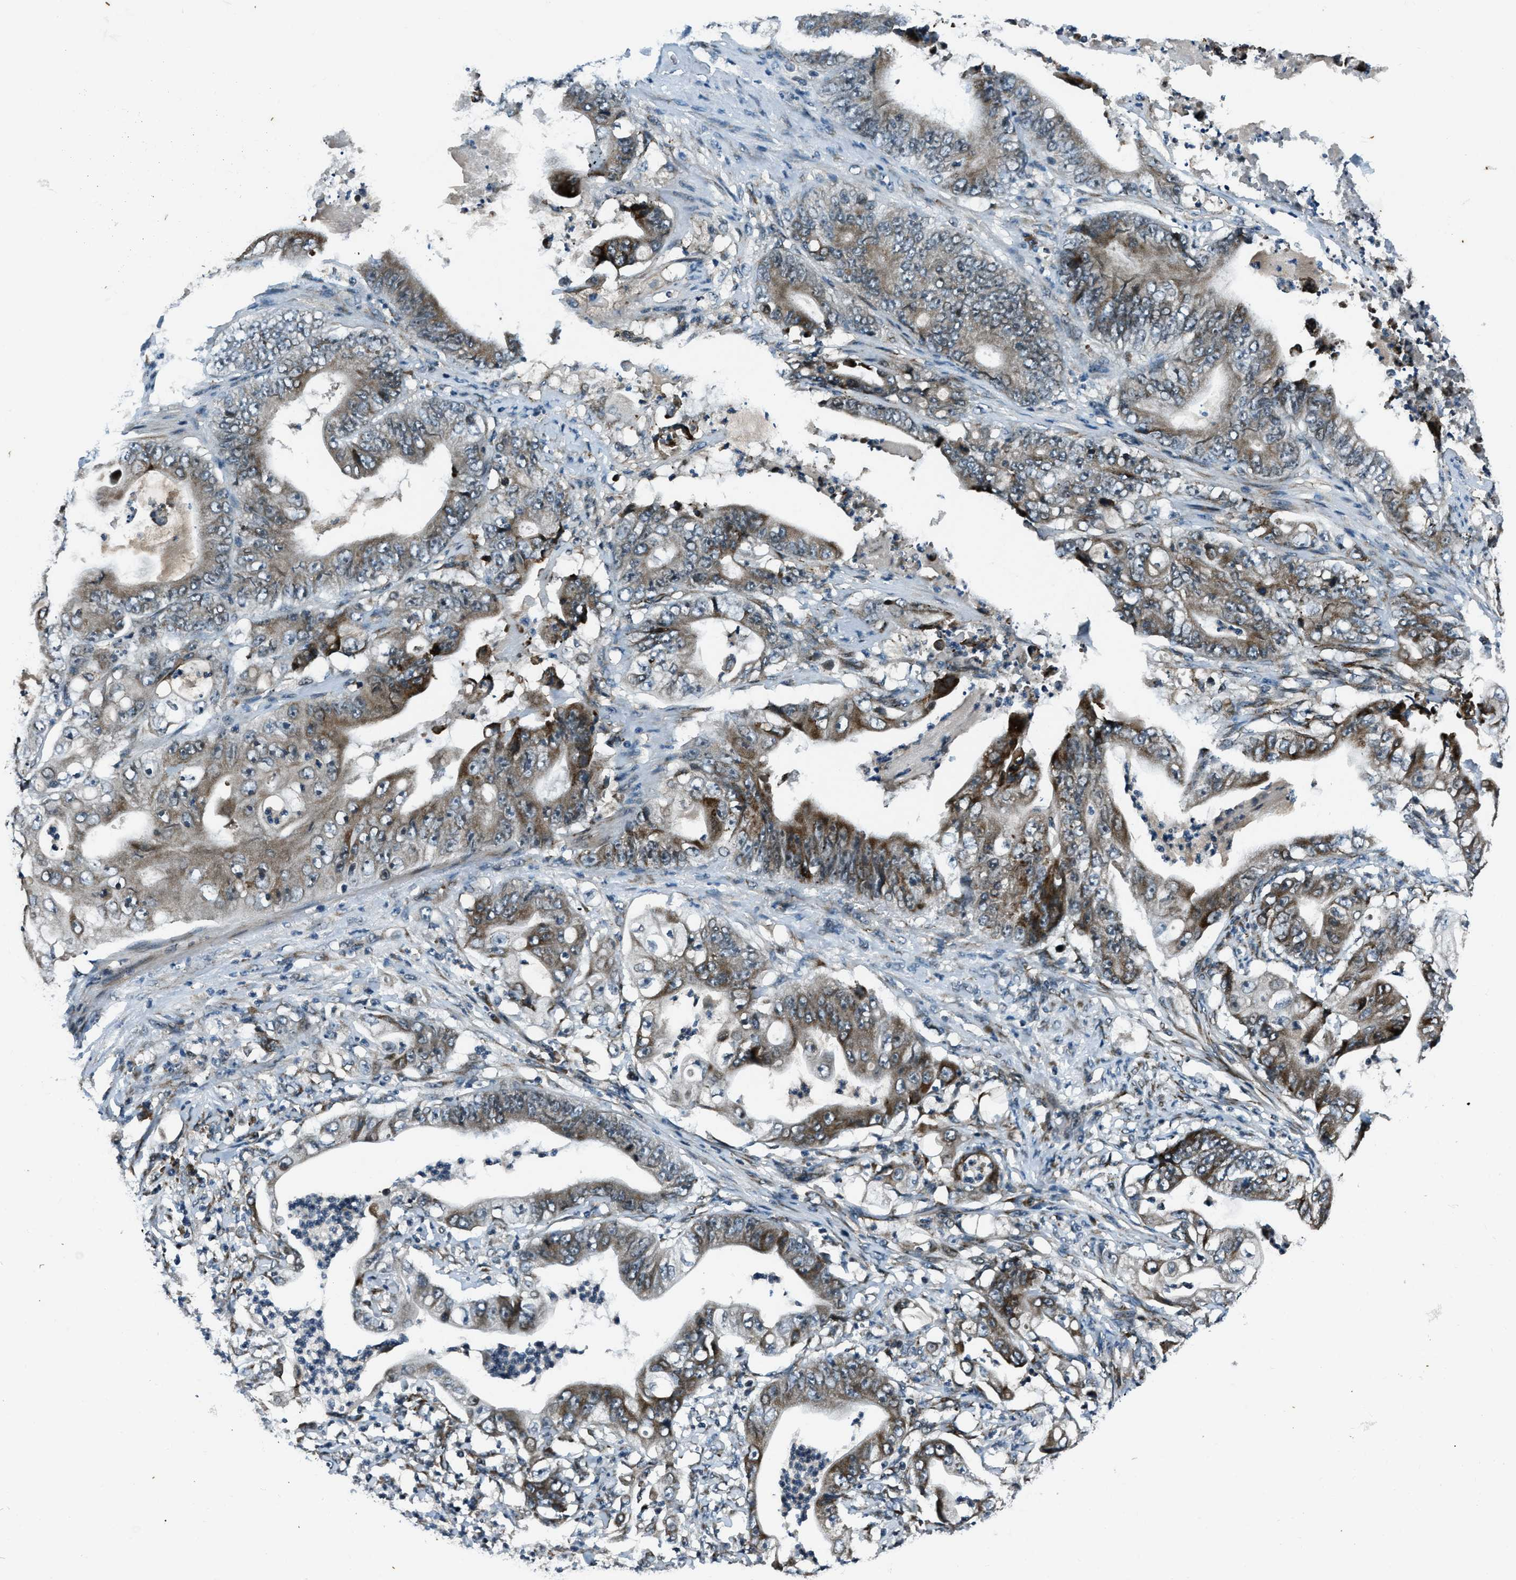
{"staining": {"intensity": "strong", "quantity": "25%-75%", "location": "cytoplasmic/membranous"}, "tissue": "stomach cancer", "cell_type": "Tumor cells", "image_type": "cancer", "snomed": [{"axis": "morphology", "description": "Adenocarcinoma, NOS"}, {"axis": "topography", "description": "Stomach"}], "caption": "Tumor cells exhibit strong cytoplasmic/membranous expression in about 25%-75% of cells in stomach cancer (adenocarcinoma).", "gene": "ACTL9", "patient": {"sex": "female", "age": 73}}